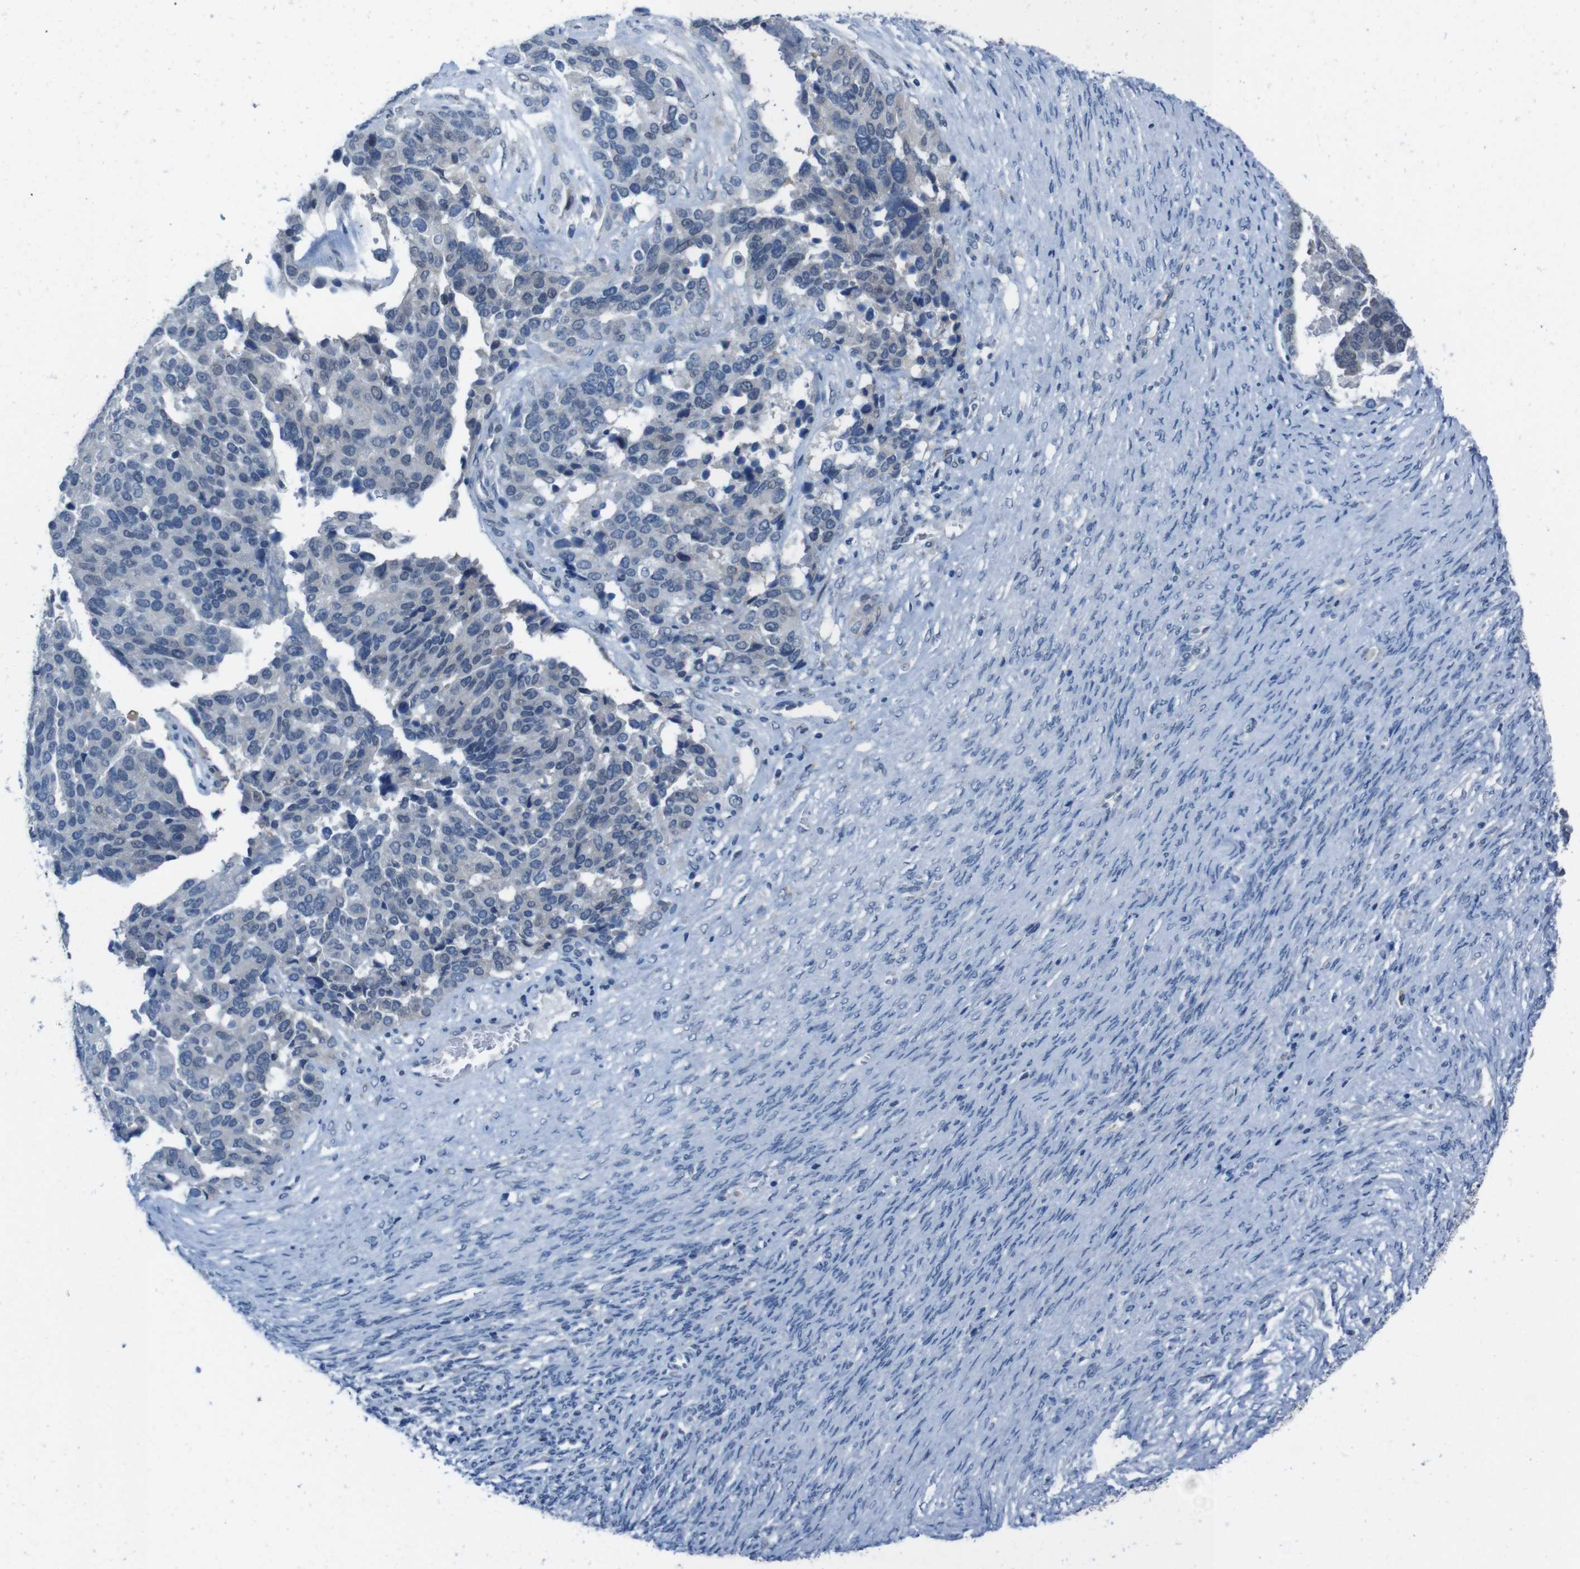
{"staining": {"intensity": "negative", "quantity": "none", "location": "none"}, "tissue": "ovarian cancer", "cell_type": "Tumor cells", "image_type": "cancer", "snomed": [{"axis": "morphology", "description": "Cystadenocarcinoma, serous, NOS"}, {"axis": "topography", "description": "Ovary"}], "caption": "There is no significant expression in tumor cells of ovarian cancer (serous cystadenocarcinoma).", "gene": "CDHR2", "patient": {"sex": "female", "age": 44}}